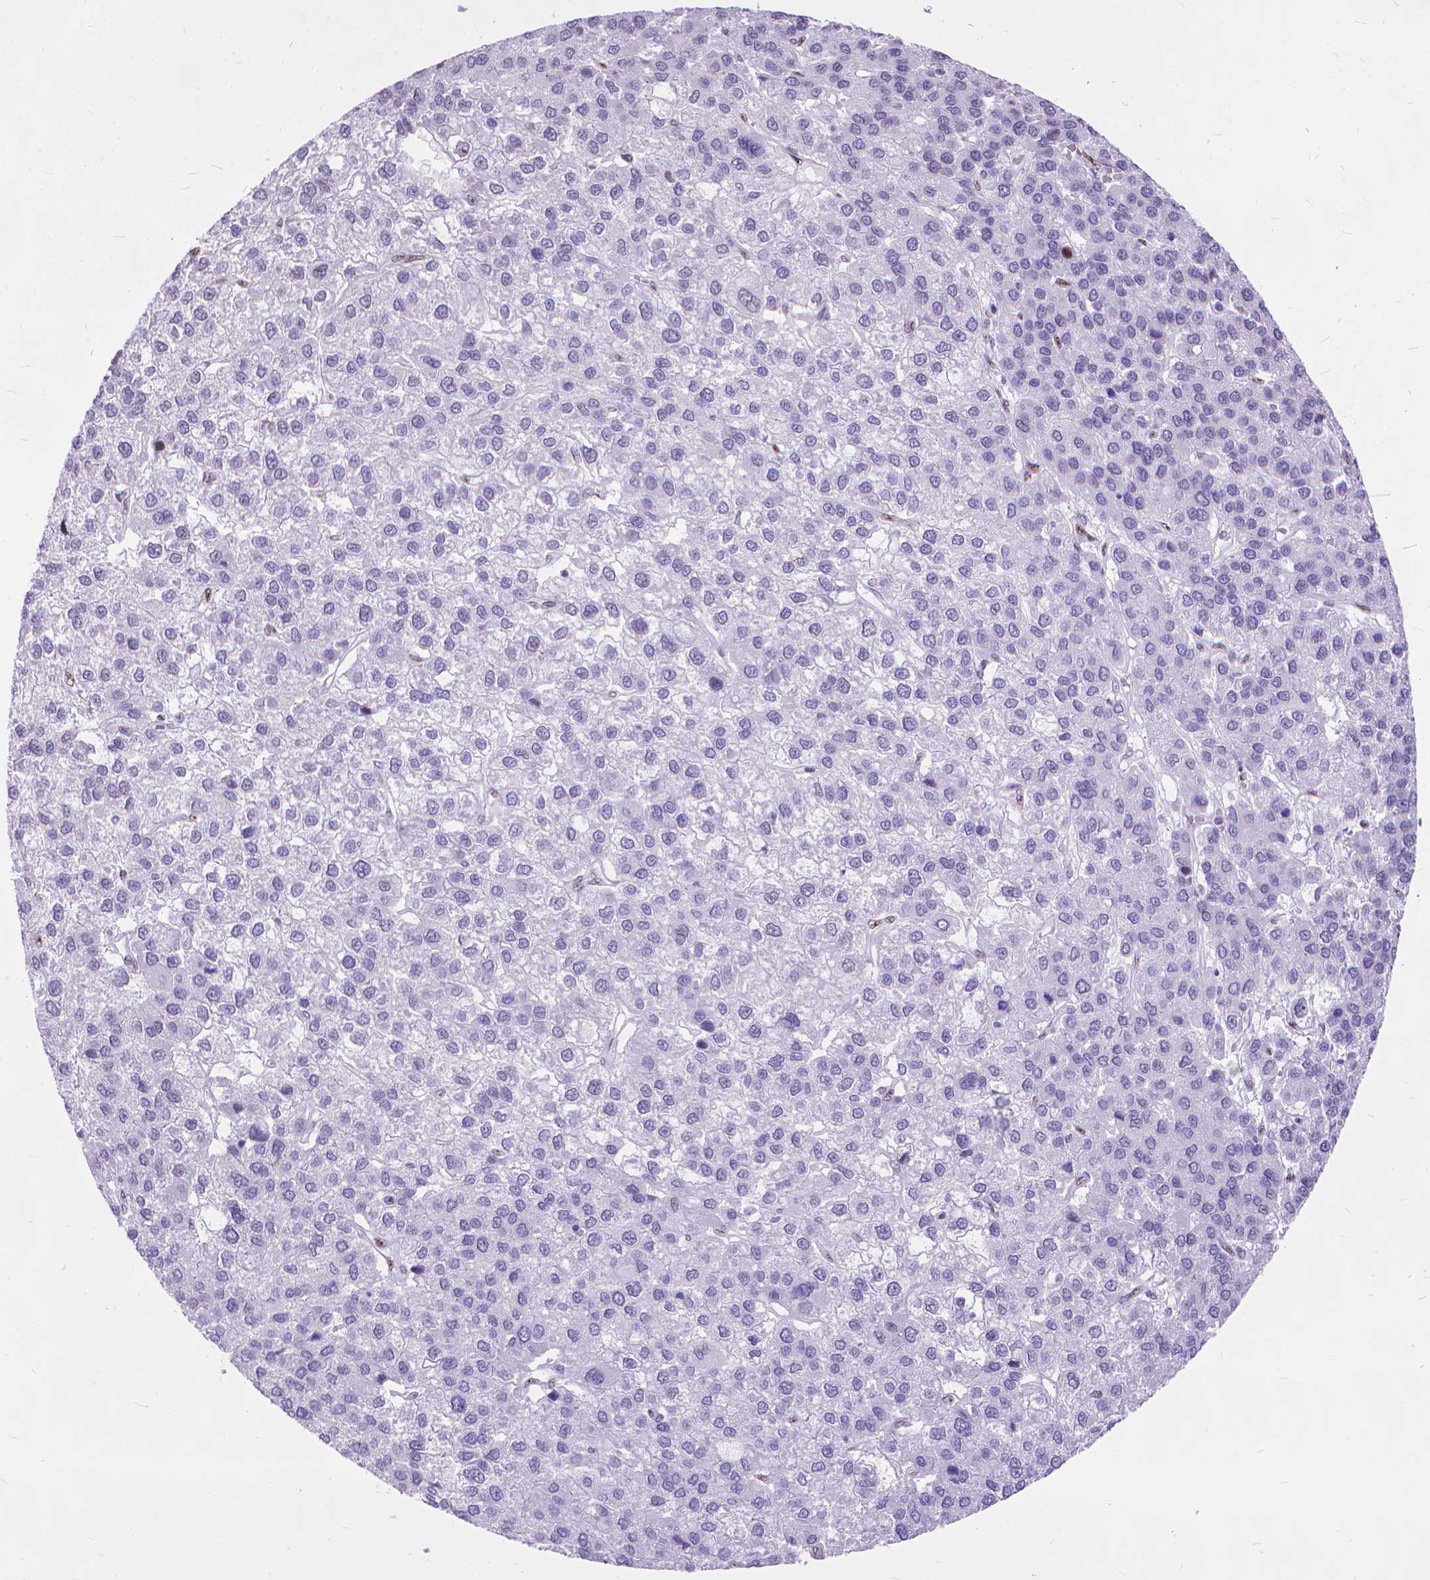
{"staining": {"intensity": "strong", "quantity": "<25%", "location": "nuclear"}, "tissue": "liver cancer", "cell_type": "Tumor cells", "image_type": "cancer", "snomed": [{"axis": "morphology", "description": "Carcinoma, Hepatocellular, NOS"}, {"axis": "topography", "description": "Liver"}], "caption": "Immunohistochemical staining of liver cancer exhibits medium levels of strong nuclear expression in approximately <25% of tumor cells.", "gene": "POLE4", "patient": {"sex": "female", "age": 41}}